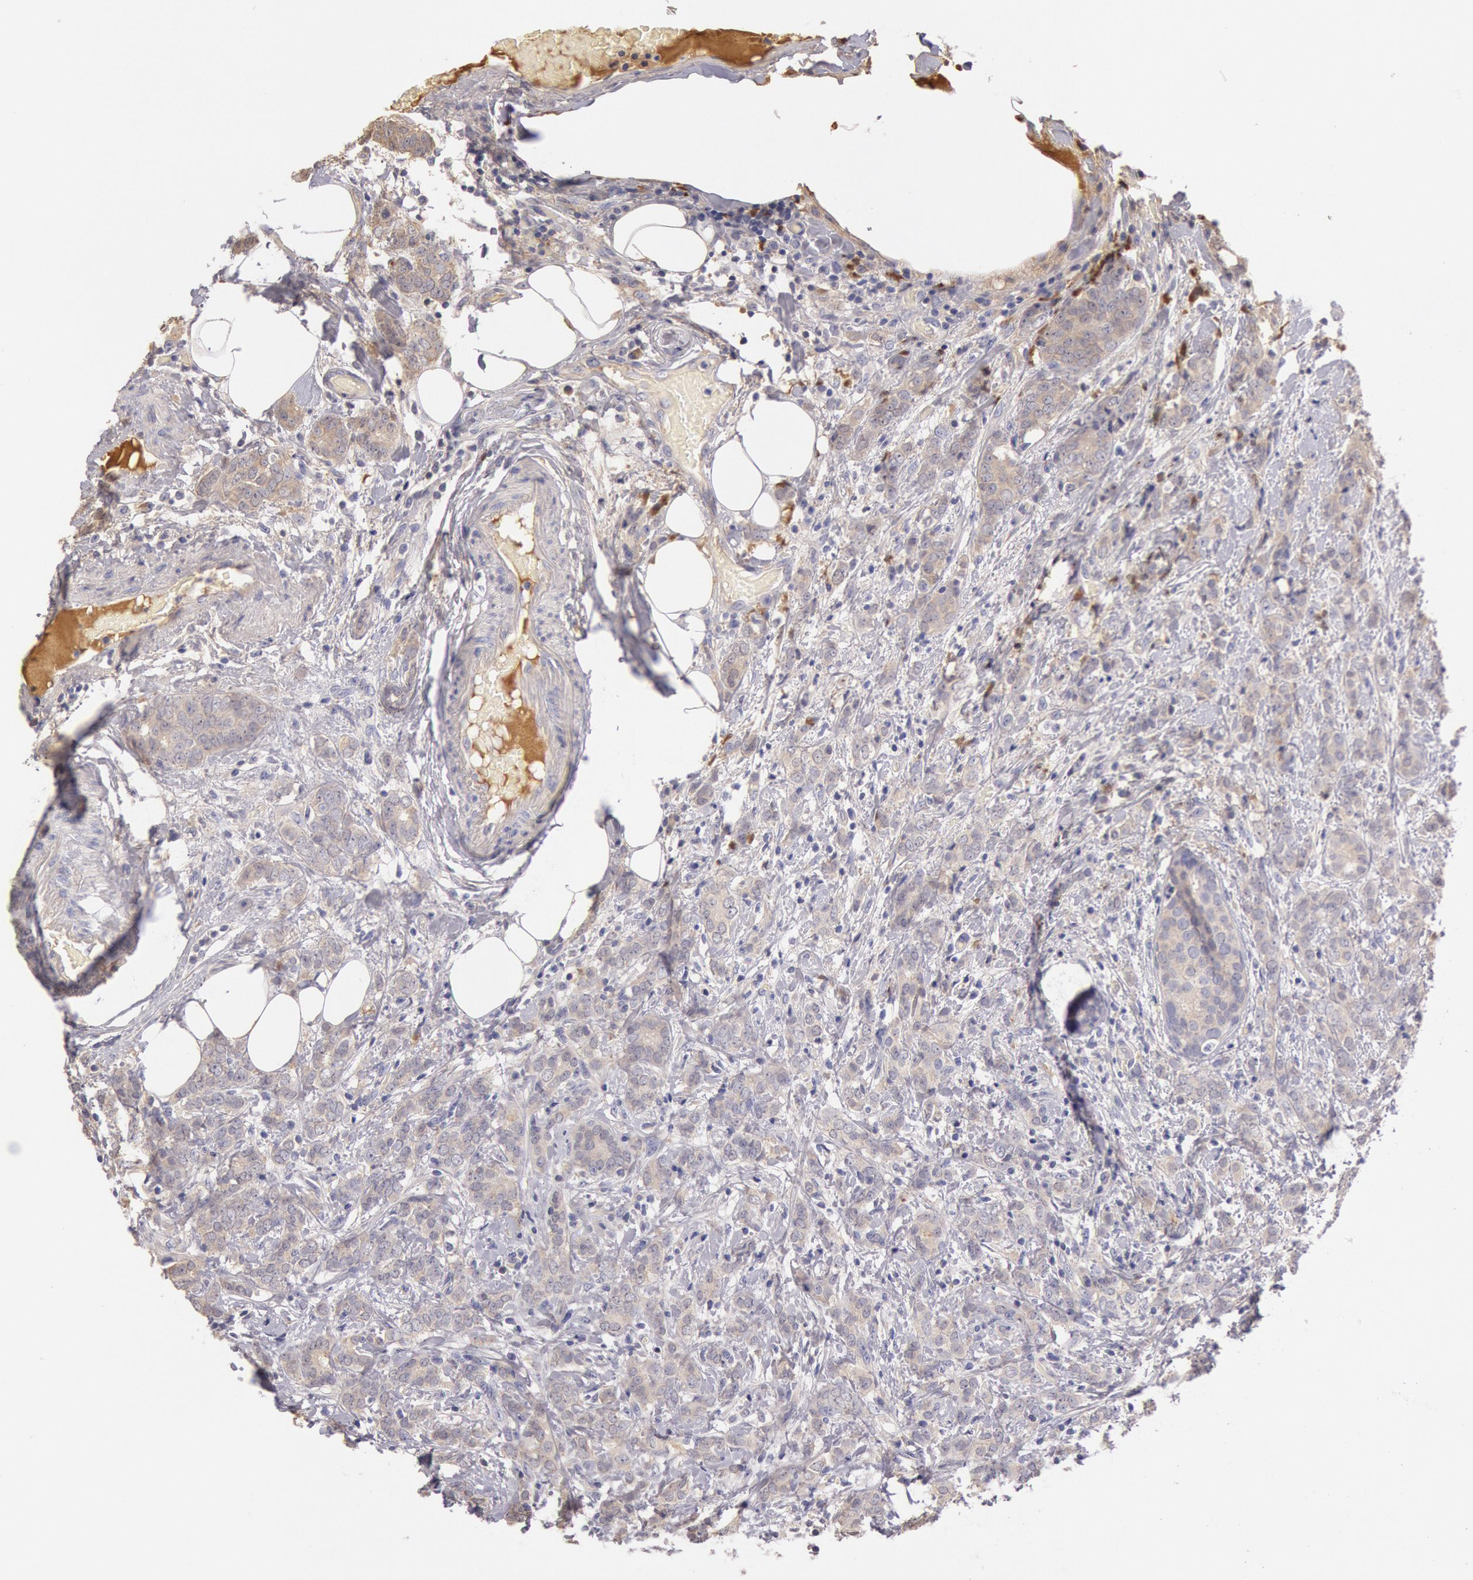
{"staining": {"intensity": "negative", "quantity": "none", "location": "none"}, "tissue": "breast cancer", "cell_type": "Tumor cells", "image_type": "cancer", "snomed": [{"axis": "morphology", "description": "Duct carcinoma"}, {"axis": "topography", "description": "Breast"}], "caption": "Breast infiltrating ductal carcinoma was stained to show a protein in brown. There is no significant positivity in tumor cells.", "gene": "C1R", "patient": {"sex": "female", "age": 53}}